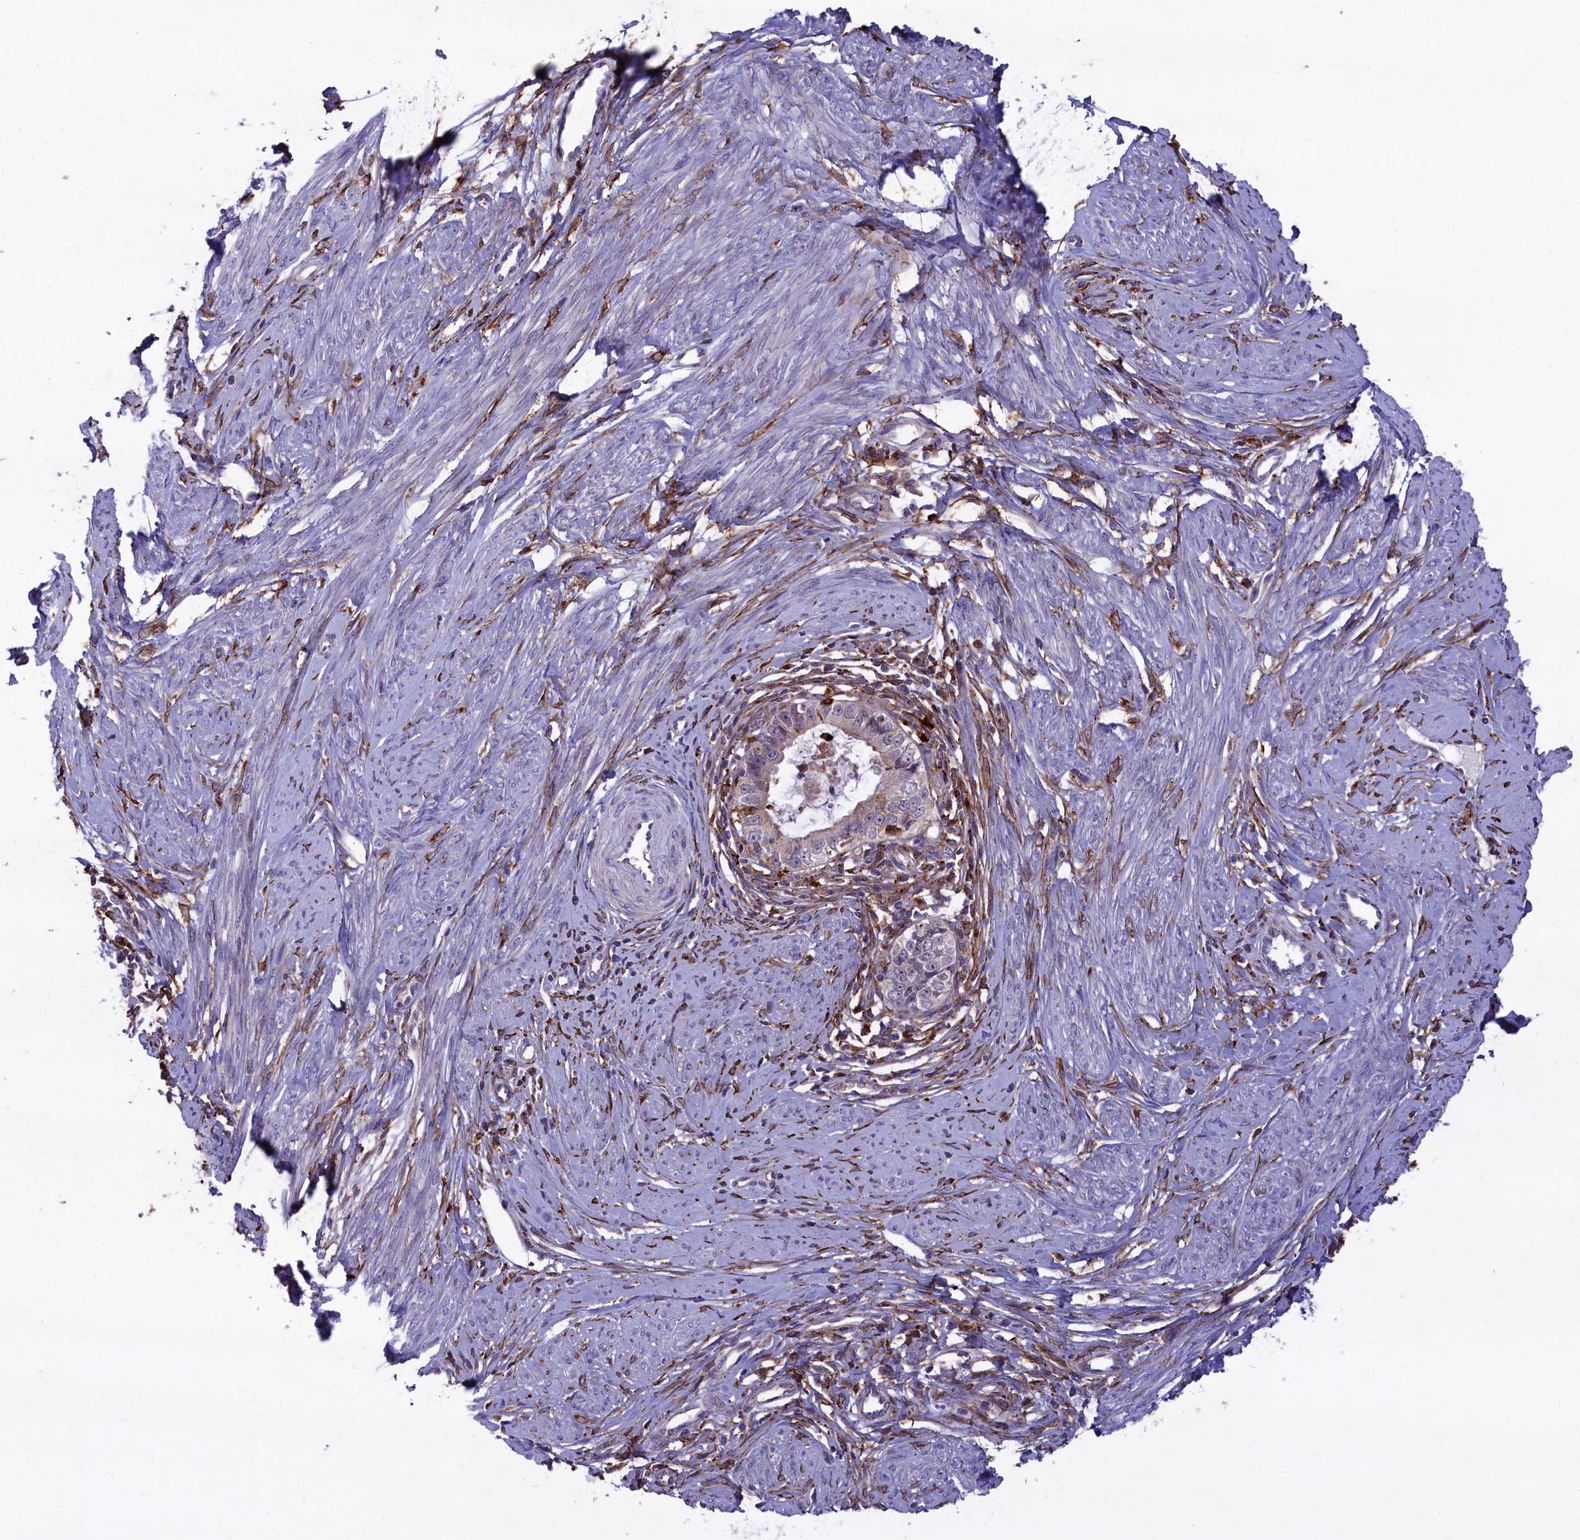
{"staining": {"intensity": "moderate", "quantity": "<25%", "location": "cytoplasmic/membranous"}, "tissue": "cervical cancer", "cell_type": "Tumor cells", "image_type": "cancer", "snomed": [{"axis": "morphology", "description": "Adenocarcinoma, NOS"}, {"axis": "topography", "description": "Cervix"}], "caption": "Human cervical cancer (adenocarcinoma) stained for a protein (brown) exhibits moderate cytoplasmic/membranous positive positivity in about <25% of tumor cells.", "gene": "MAN2B1", "patient": {"sex": "female", "age": 36}}